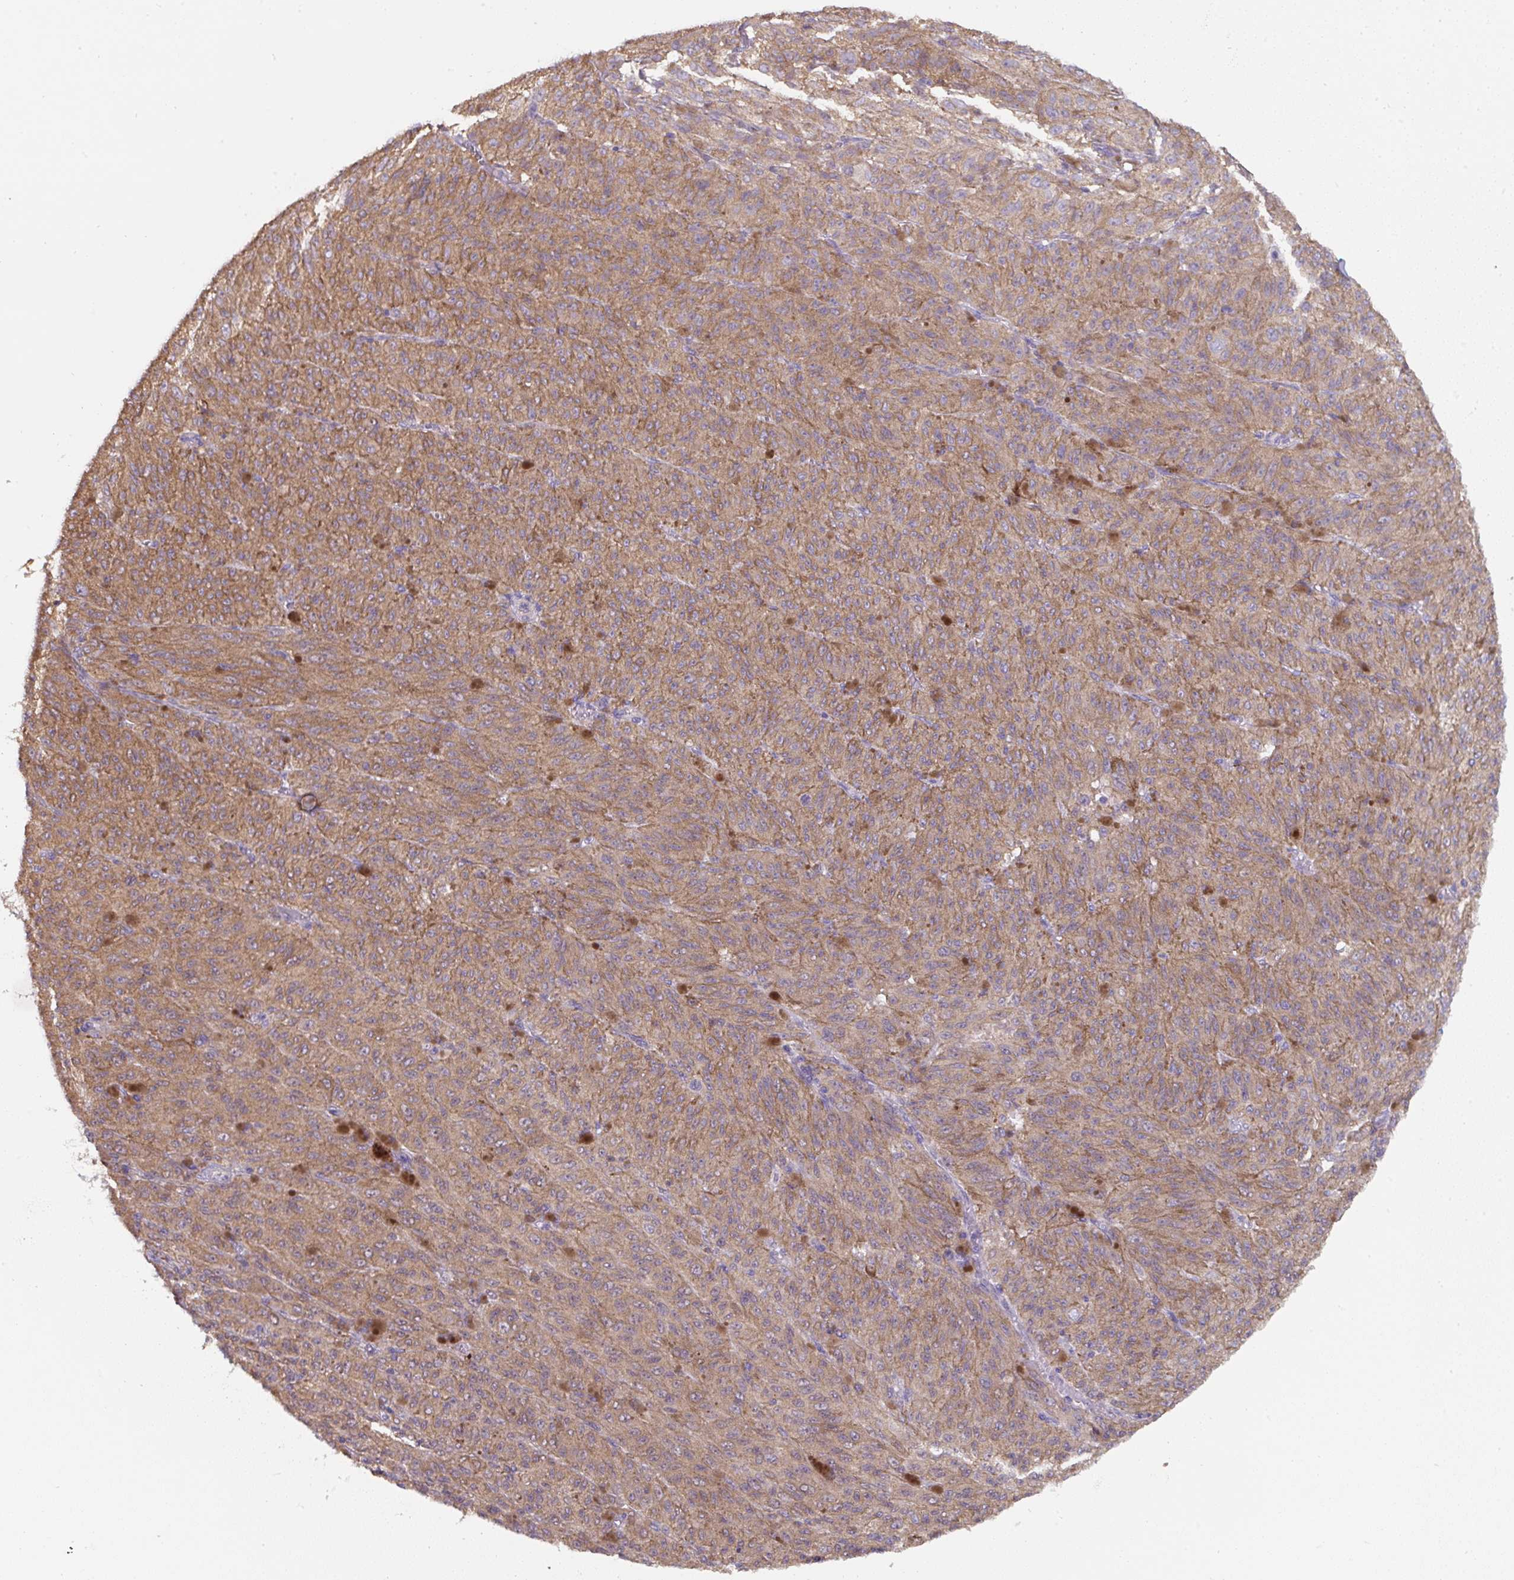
{"staining": {"intensity": "moderate", "quantity": ">75%", "location": "cytoplasmic/membranous"}, "tissue": "melanoma", "cell_type": "Tumor cells", "image_type": "cancer", "snomed": [{"axis": "morphology", "description": "Malignant melanoma, NOS"}, {"axis": "topography", "description": "Skin"}], "caption": "Immunohistochemical staining of human melanoma demonstrates medium levels of moderate cytoplasmic/membranous protein staining in approximately >75% of tumor cells.", "gene": "ST13", "patient": {"sex": "female", "age": 52}}